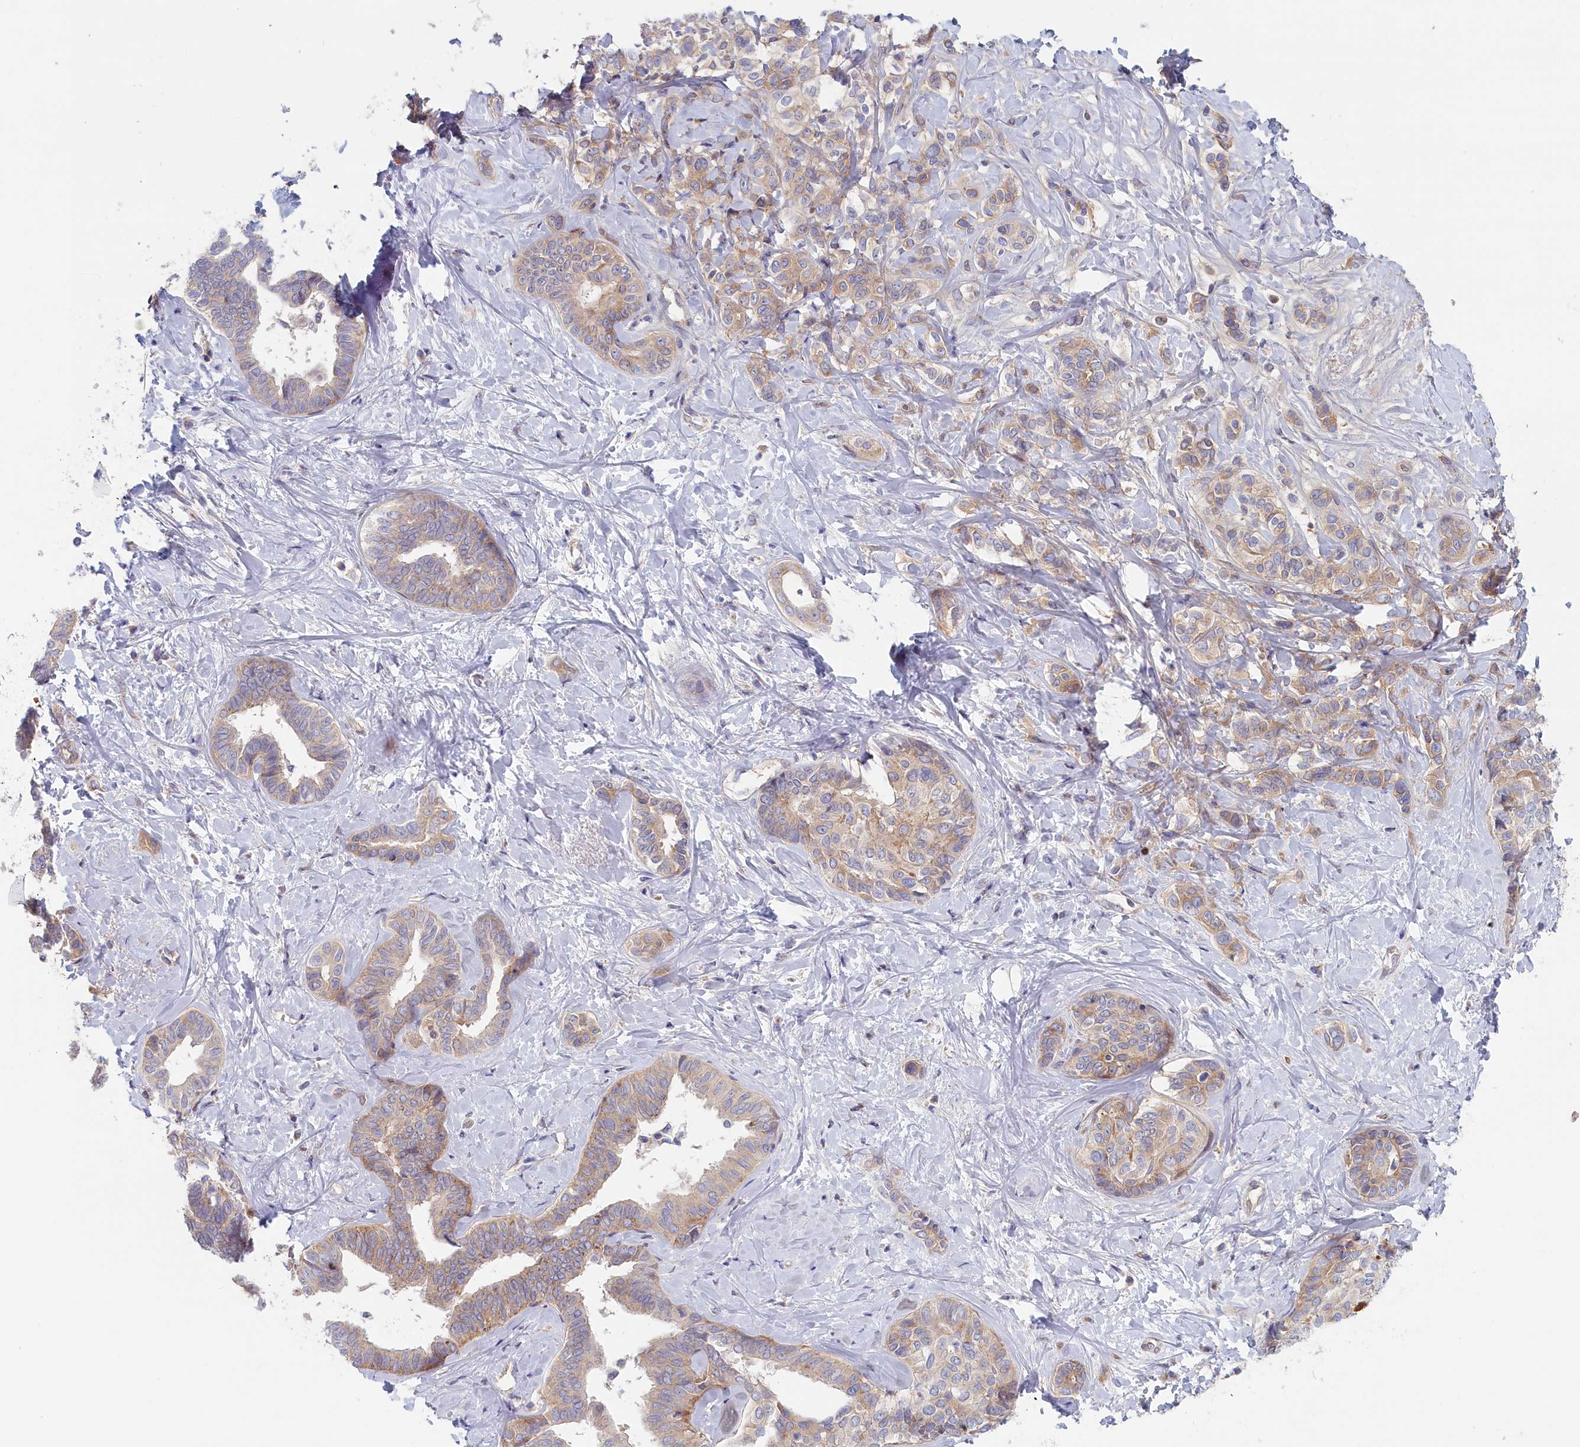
{"staining": {"intensity": "weak", "quantity": "<25%", "location": "cytoplasmic/membranous"}, "tissue": "liver cancer", "cell_type": "Tumor cells", "image_type": "cancer", "snomed": [{"axis": "morphology", "description": "Cholangiocarcinoma"}, {"axis": "topography", "description": "Liver"}], "caption": "The image shows no significant expression in tumor cells of liver cancer.", "gene": "STX16", "patient": {"sex": "female", "age": 77}}